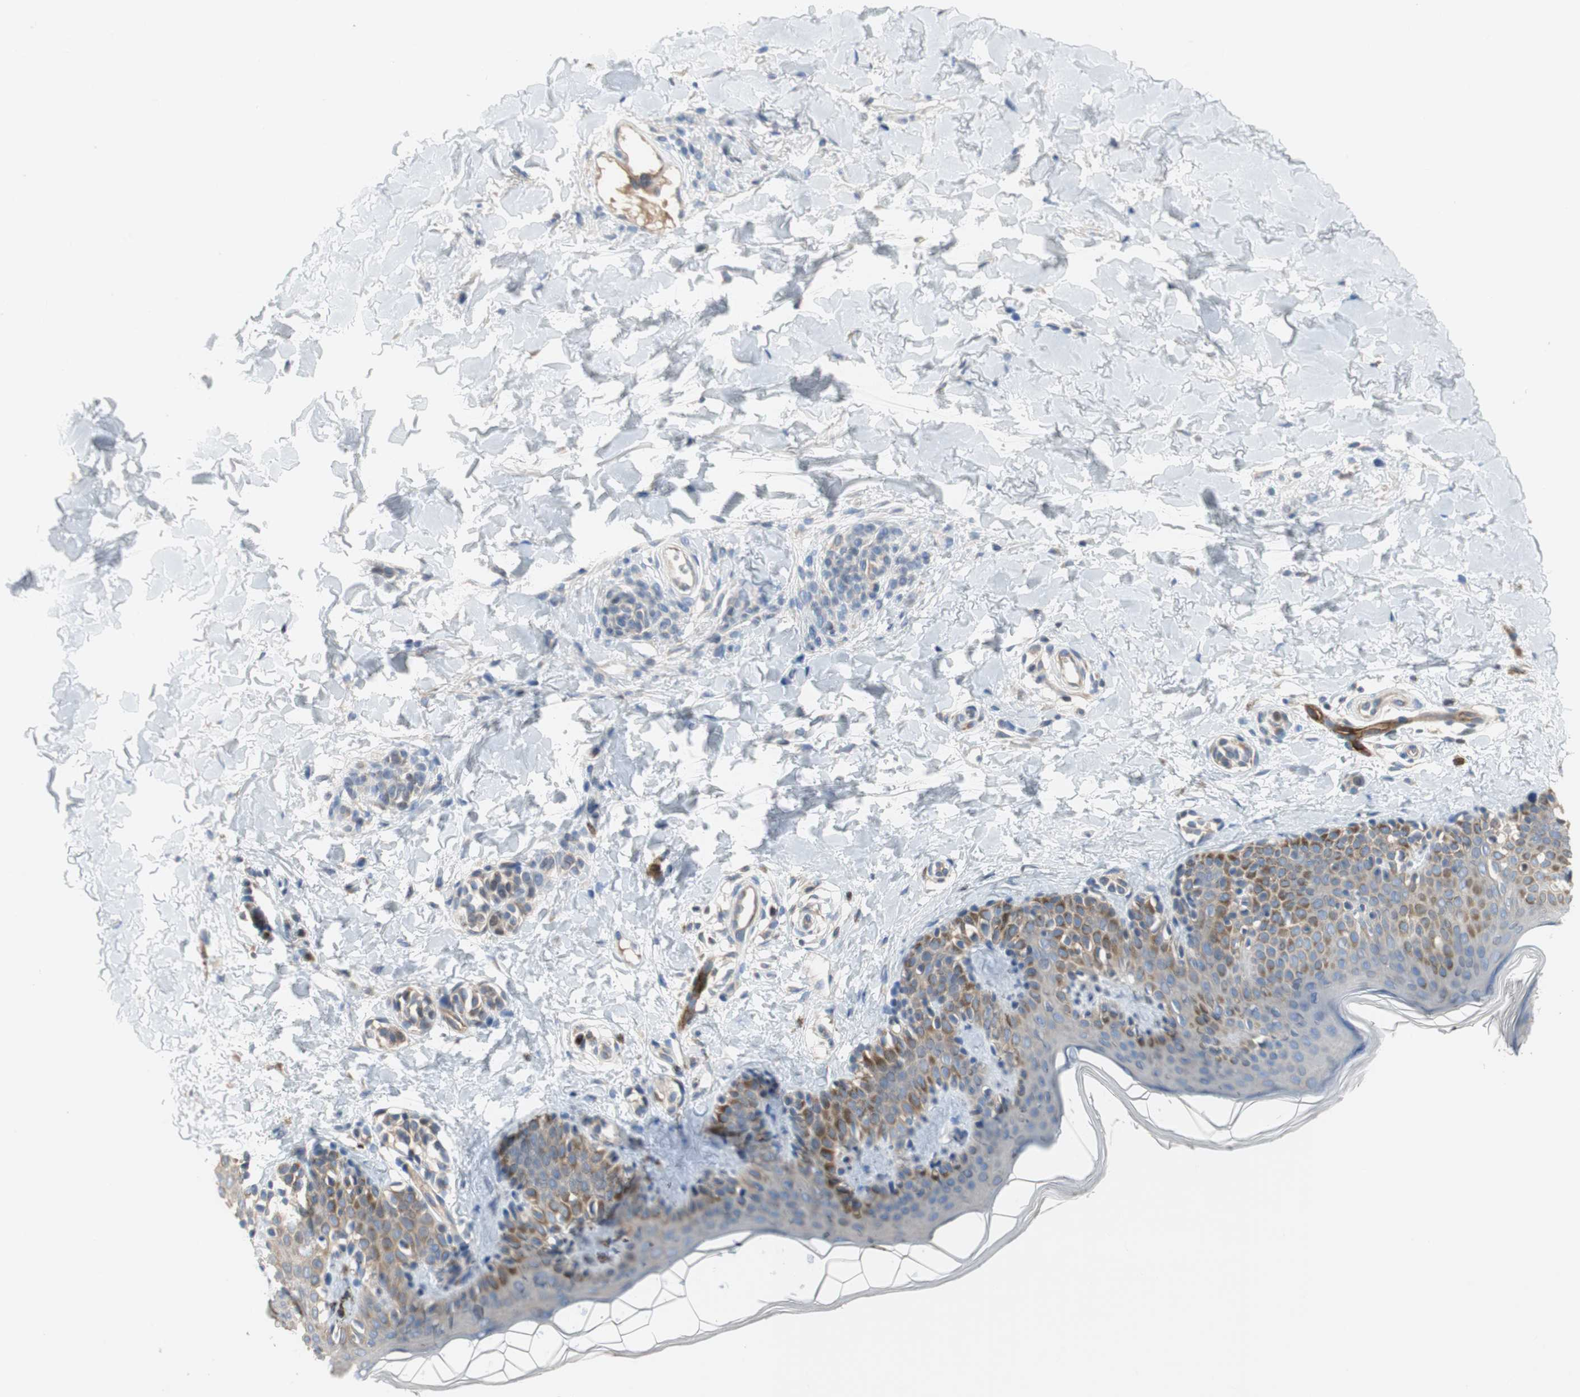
{"staining": {"intensity": "negative", "quantity": "none", "location": "none"}, "tissue": "skin", "cell_type": "Fibroblasts", "image_type": "normal", "snomed": [{"axis": "morphology", "description": "Normal tissue, NOS"}, {"axis": "topography", "description": "Skin"}], "caption": "Protein analysis of normal skin shows no significant staining in fibroblasts. Nuclei are stained in blue.", "gene": "ALPL", "patient": {"sex": "male", "age": 16}}